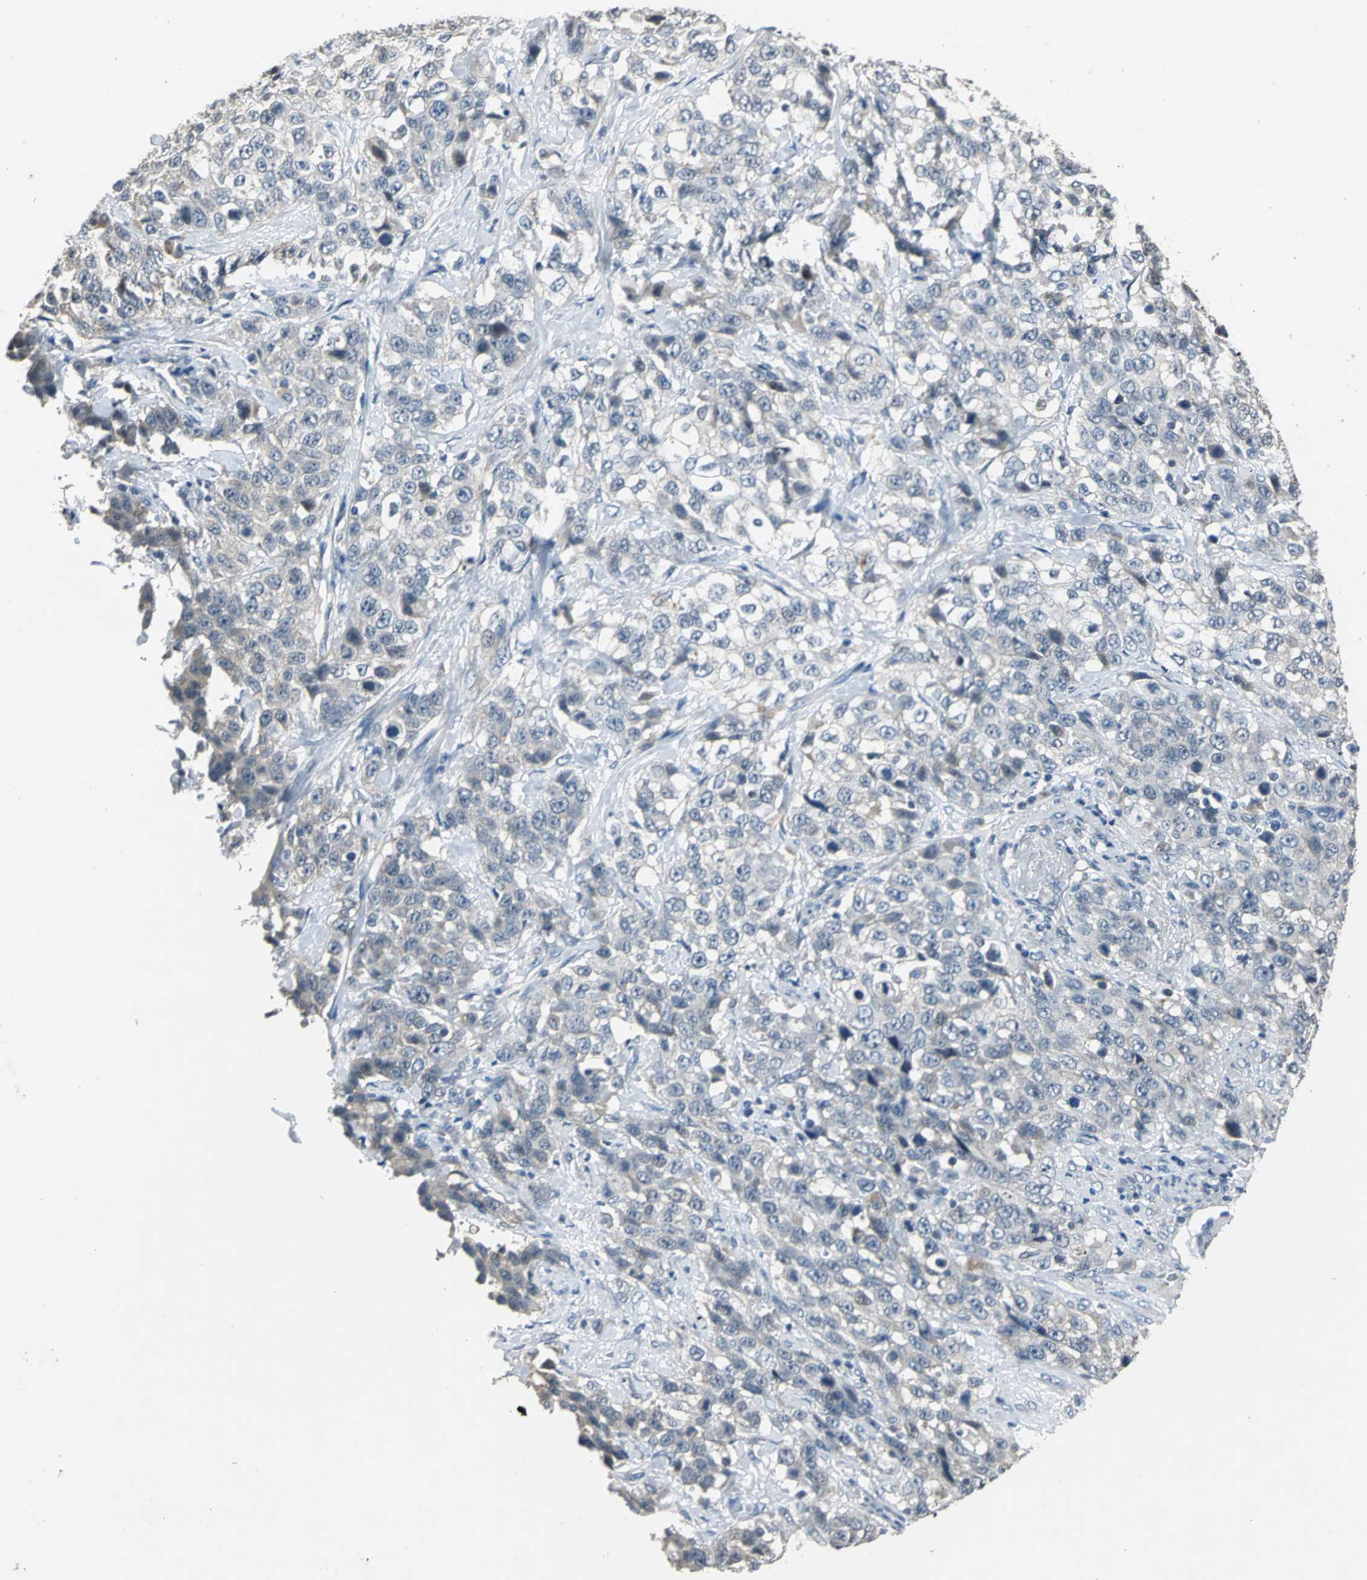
{"staining": {"intensity": "weak", "quantity": "<25%", "location": "cytoplasmic/membranous"}, "tissue": "stomach cancer", "cell_type": "Tumor cells", "image_type": "cancer", "snomed": [{"axis": "morphology", "description": "Normal tissue, NOS"}, {"axis": "morphology", "description": "Adenocarcinoma, NOS"}, {"axis": "topography", "description": "Stomach"}], "caption": "High power microscopy micrograph of an IHC image of stomach adenocarcinoma, revealing no significant expression in tumor cells.", "gene": "JADE3", "patient": {"sex": "male", "age": 48}}